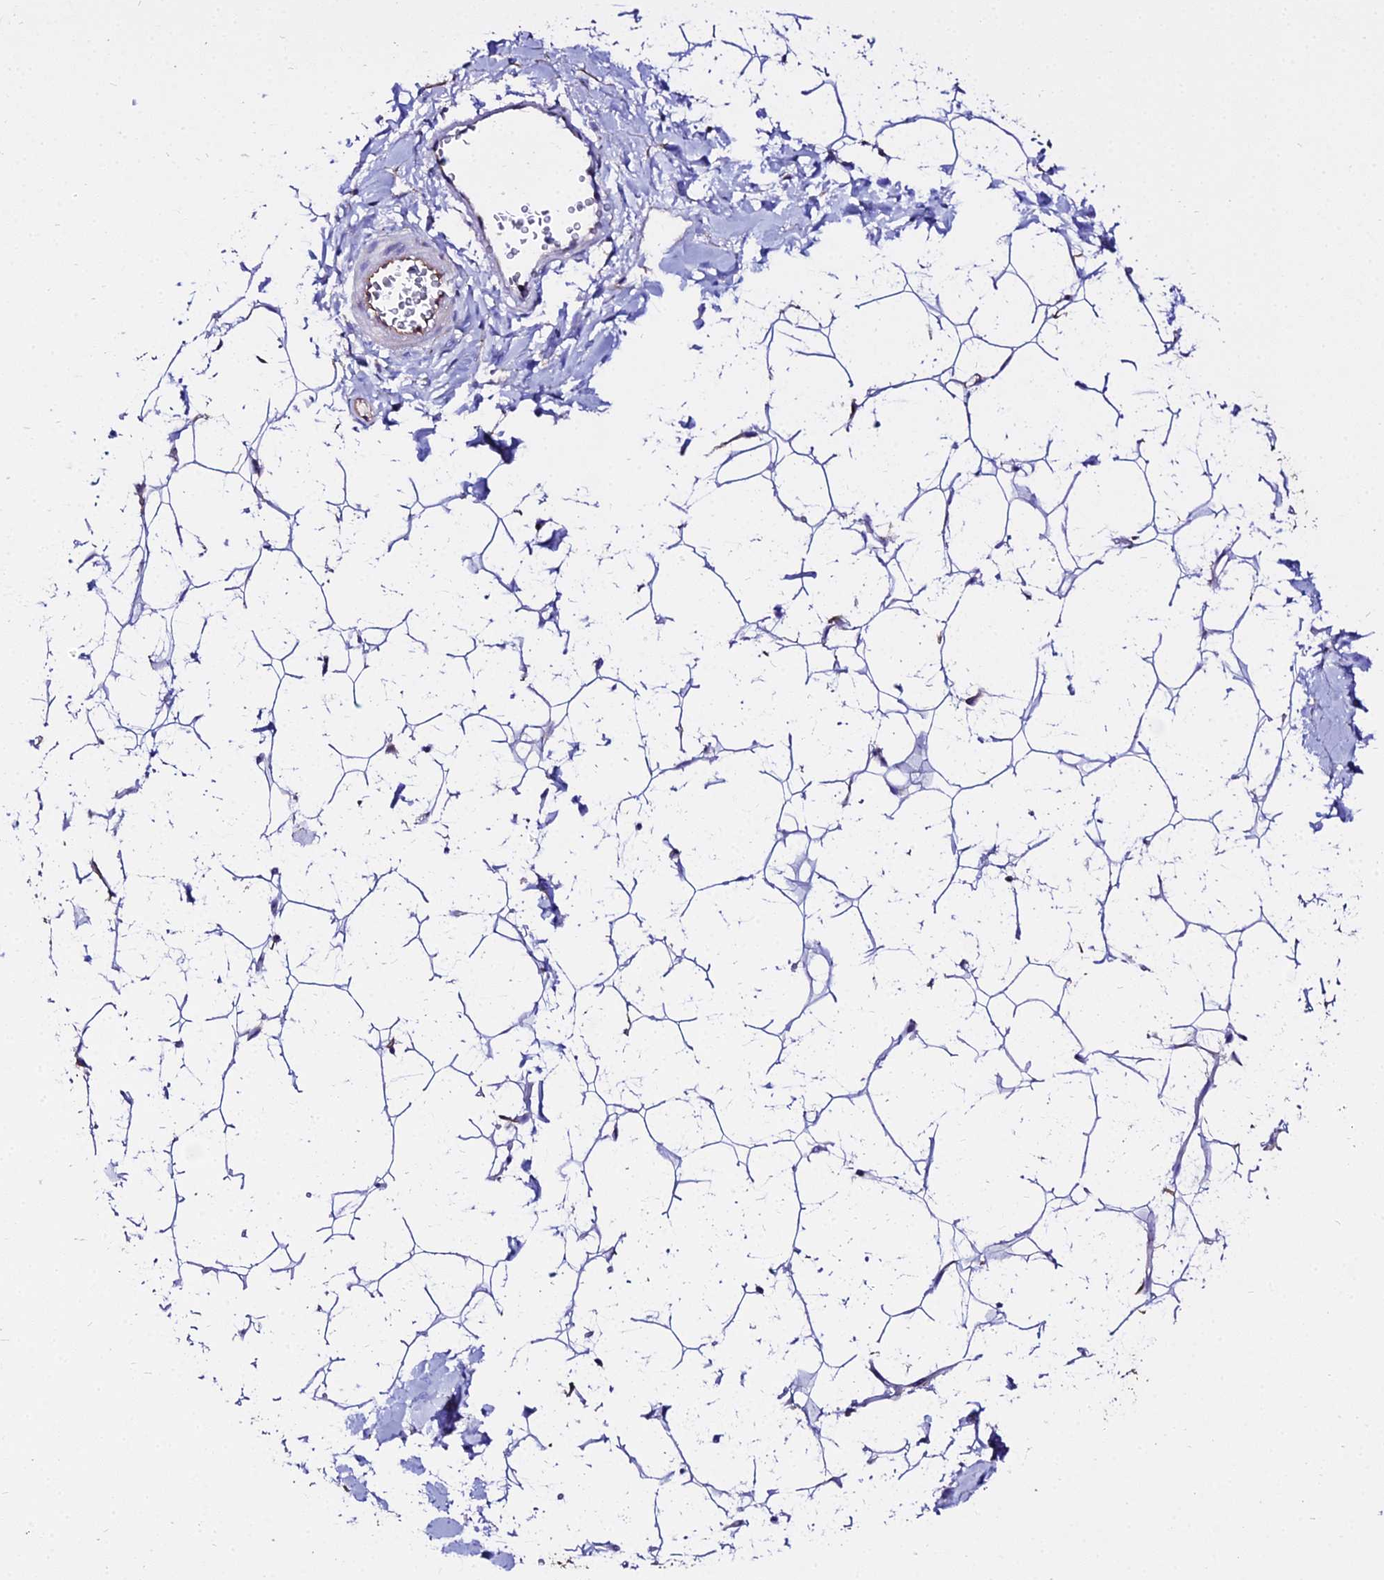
{"staining": {"intensity": "negative", "quantity": "none", "location": "none"}, "tissue": "adipose tissue", "cell_type": "Adipocytes", "image_type": "normal", "snomed": [{"axis": "morphology", "description": "Normal tissue, NOS"}, {"axis": "topography", "description": "Breast"}], "caption": "The micrograph demonstrates no staining of adipocytes in normal adipose tissue. (Brightfield microscopy of DAB immunohistochemistry at high magnification).", "gene": "TUBA1A", "patient": {"sex": "female", "age": 26}}